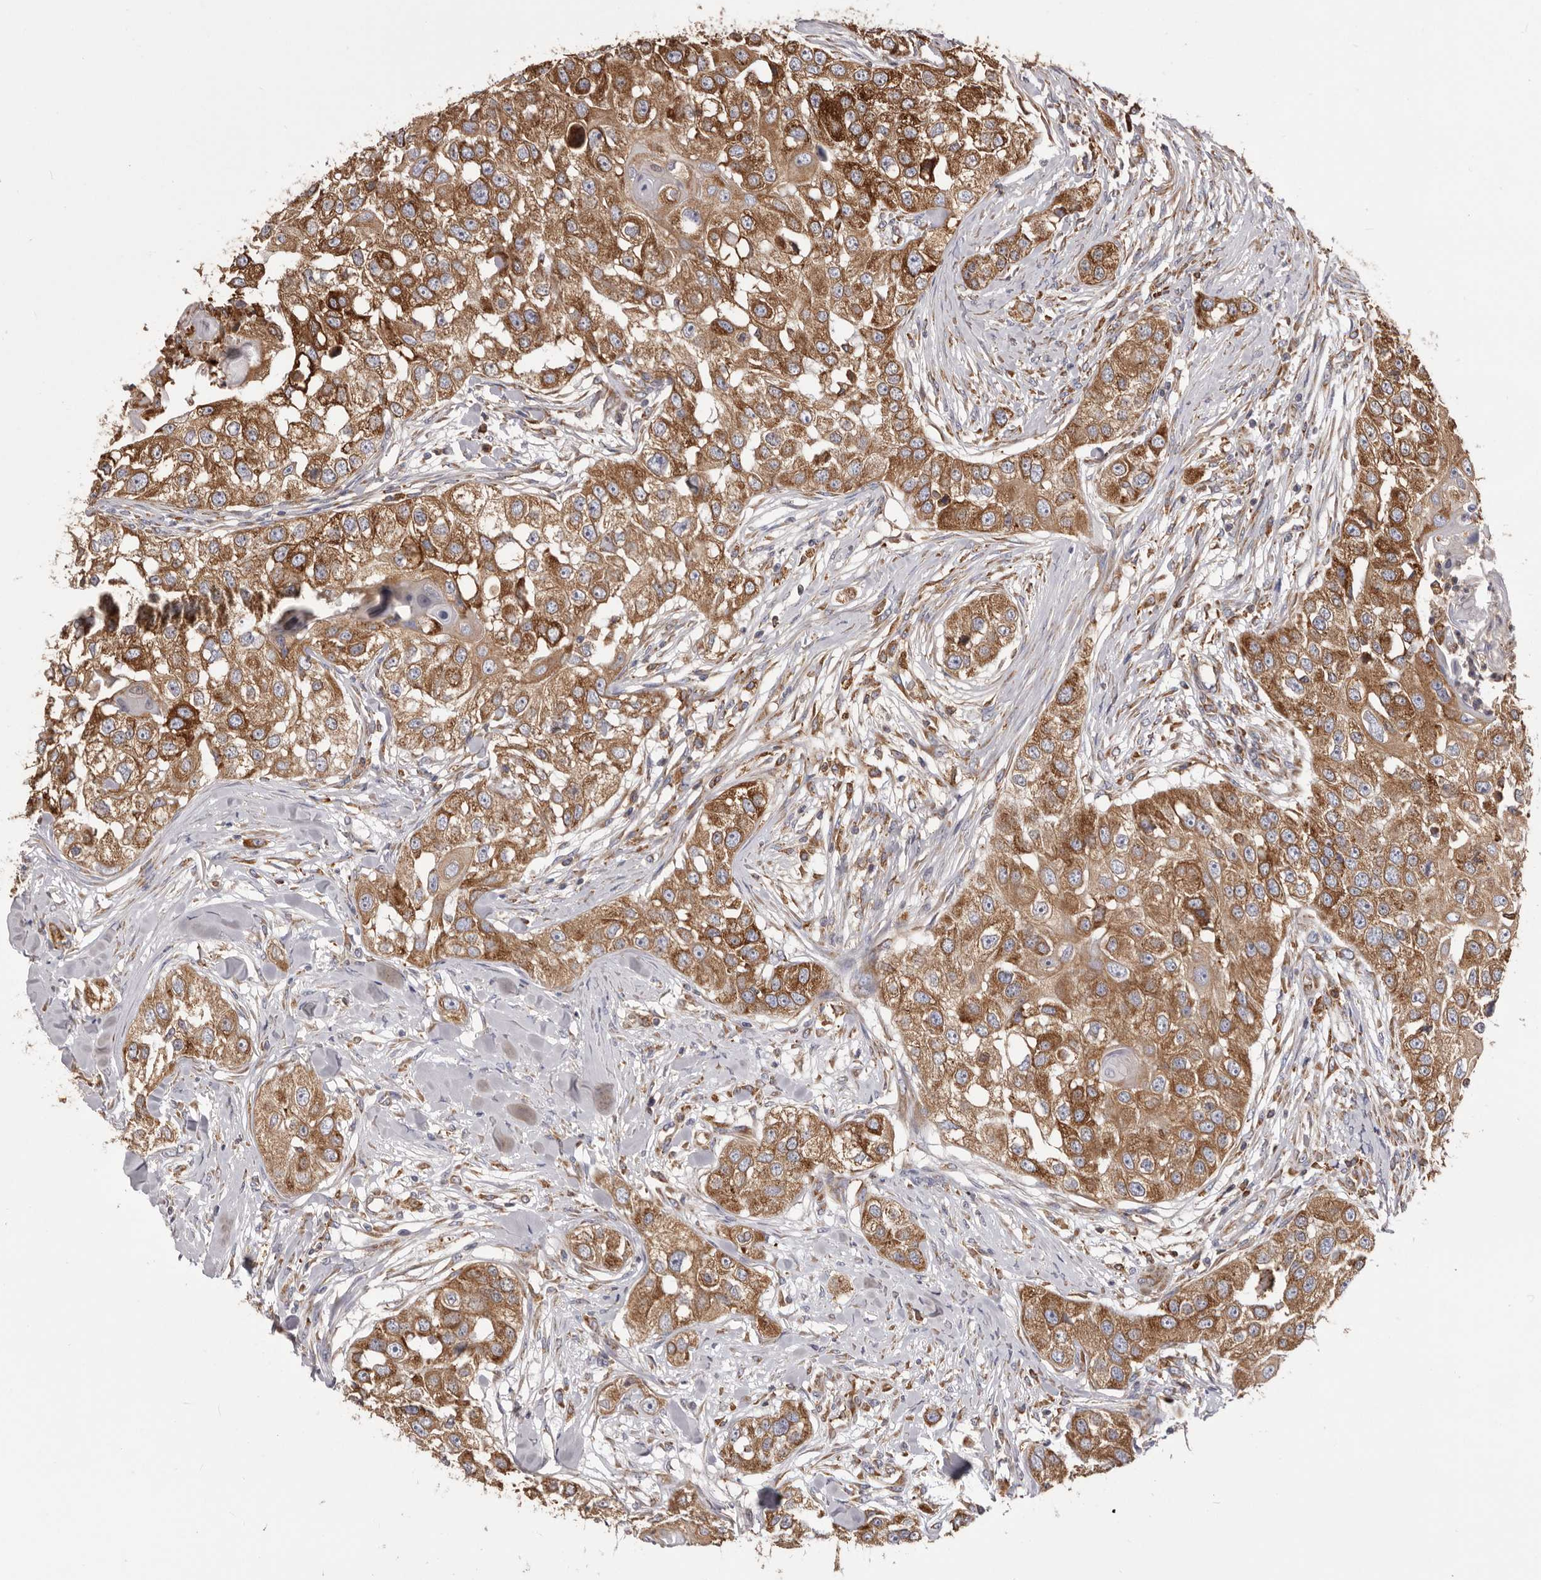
{"staining": {"intensity": "moderate", "quantity": ">75%", "location": "cytoplasmic/membranous"}, "tissue": "head and neck cancer", "cell_type": "Tumor cells", "image_type": "cancer", "snomed": [{"axis": "morphology", "description": "Normal tissue, NOS"}, {"axis": "morphology", "description": "Squamous cell carcinoma, NOS"}, {"axis": "topography", "description": "Skeletal muscle"}, {"axis": "topography", "description": "Head-Neck"}], "caption": "Immunohistochemical staining of squamous cell carcinoma (head and neck) demonstrates medium levels of moderate cytoplasmic/membranous expression in approximately >75% of tumor cells. (Stains: DAB in brown, nuclei in blue, Microscopy: brightfield microscopy at high magnification).", "gene": "QRSL1", "patient": {"sex": "male", "age": 51}}